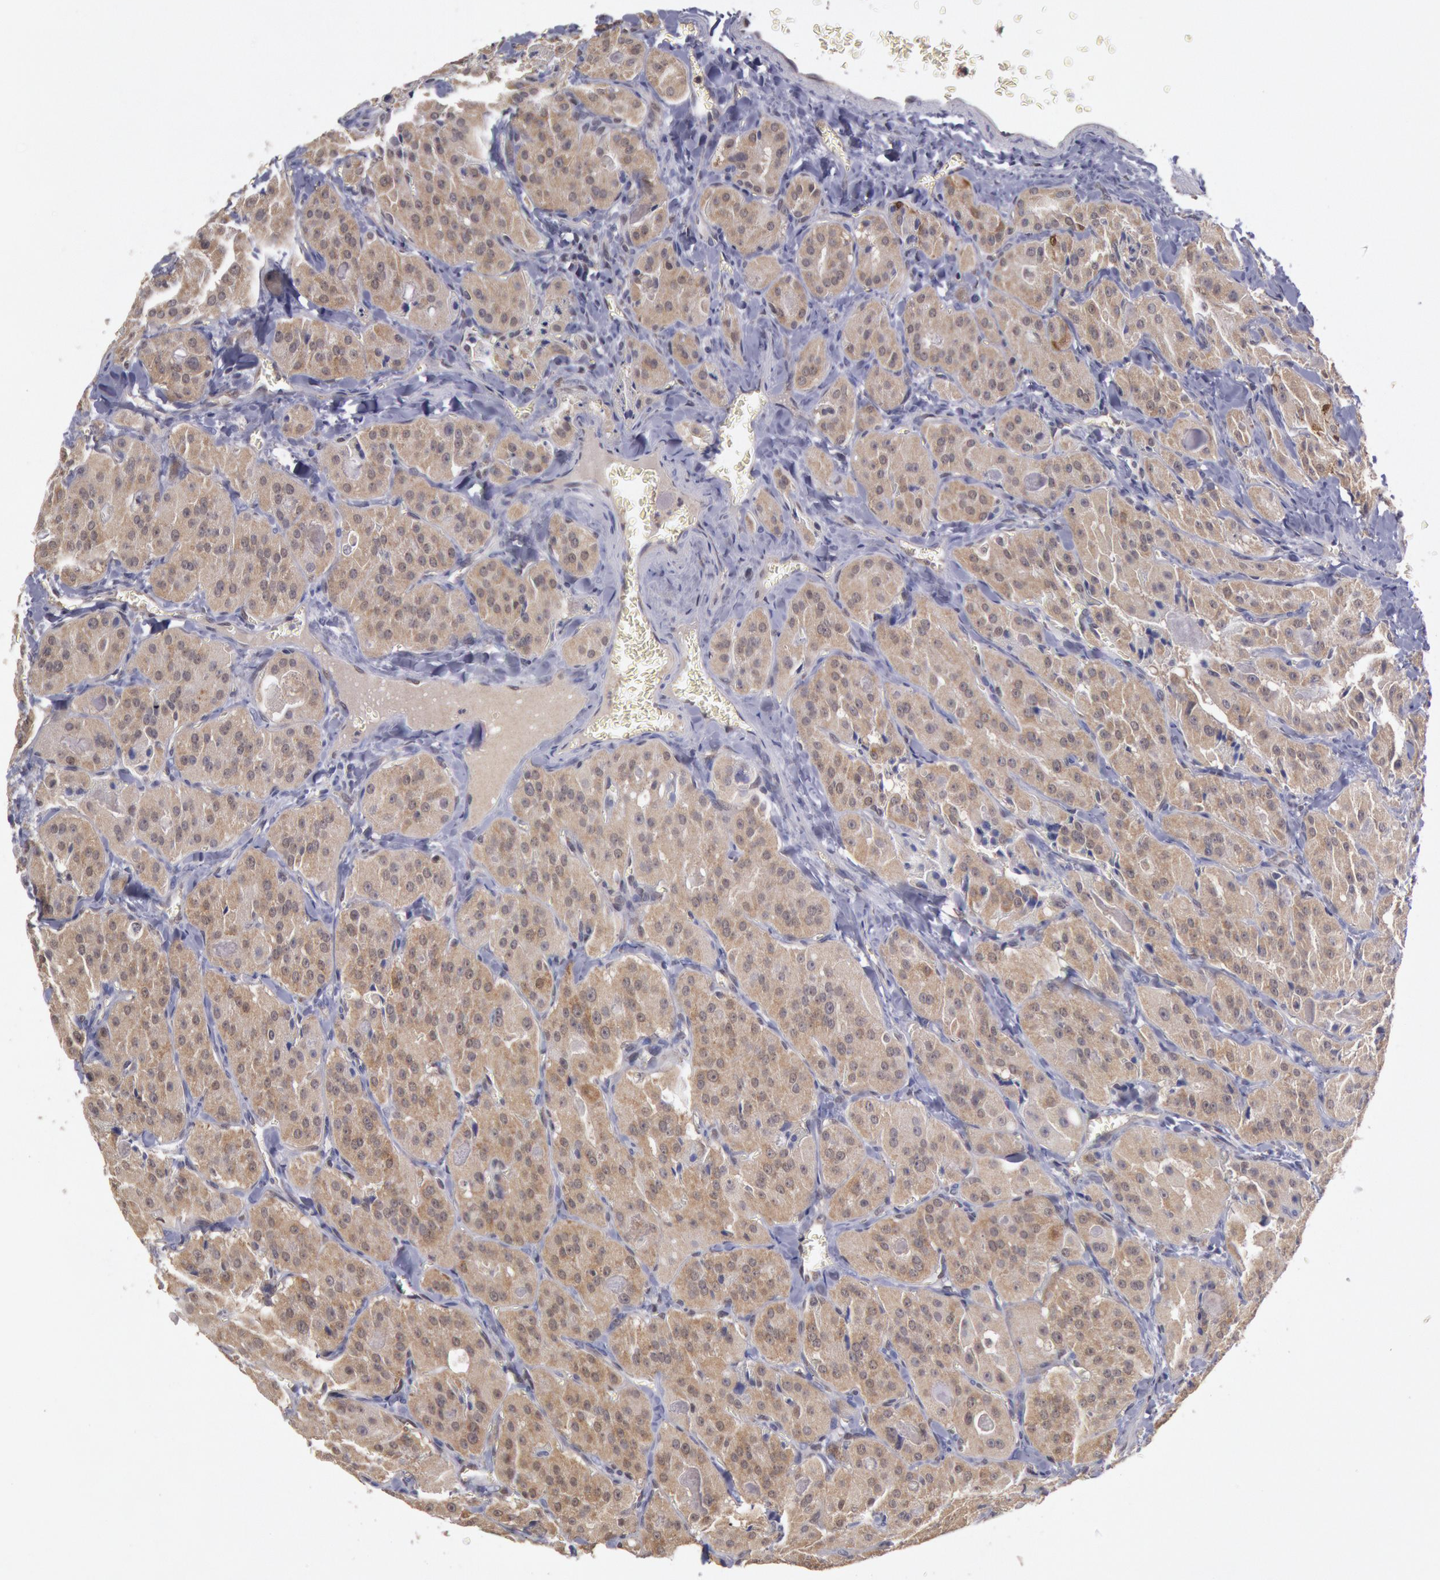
{"staining": {"intensity": "weak", "quantity": ">75%", "location": "cytoplasmic/membranous"}, "tissue": "thyroid cancer", "cell_type": "Tumor cells", "image_type": "cancer", "snomed": [{"axis": "morphology", "description": "Carcinoma, NOS"}, {"axis": "topography", "description": "Thyroid gland"}], "caption": "Immunohistochemistry (IHC) of thyroid cancer exhibits low levels of weak cytoplasmic/membranous expression in about >75% of tumor cells.", "gene": "MPST", "patient": {"sex": "male", "age": 76}}